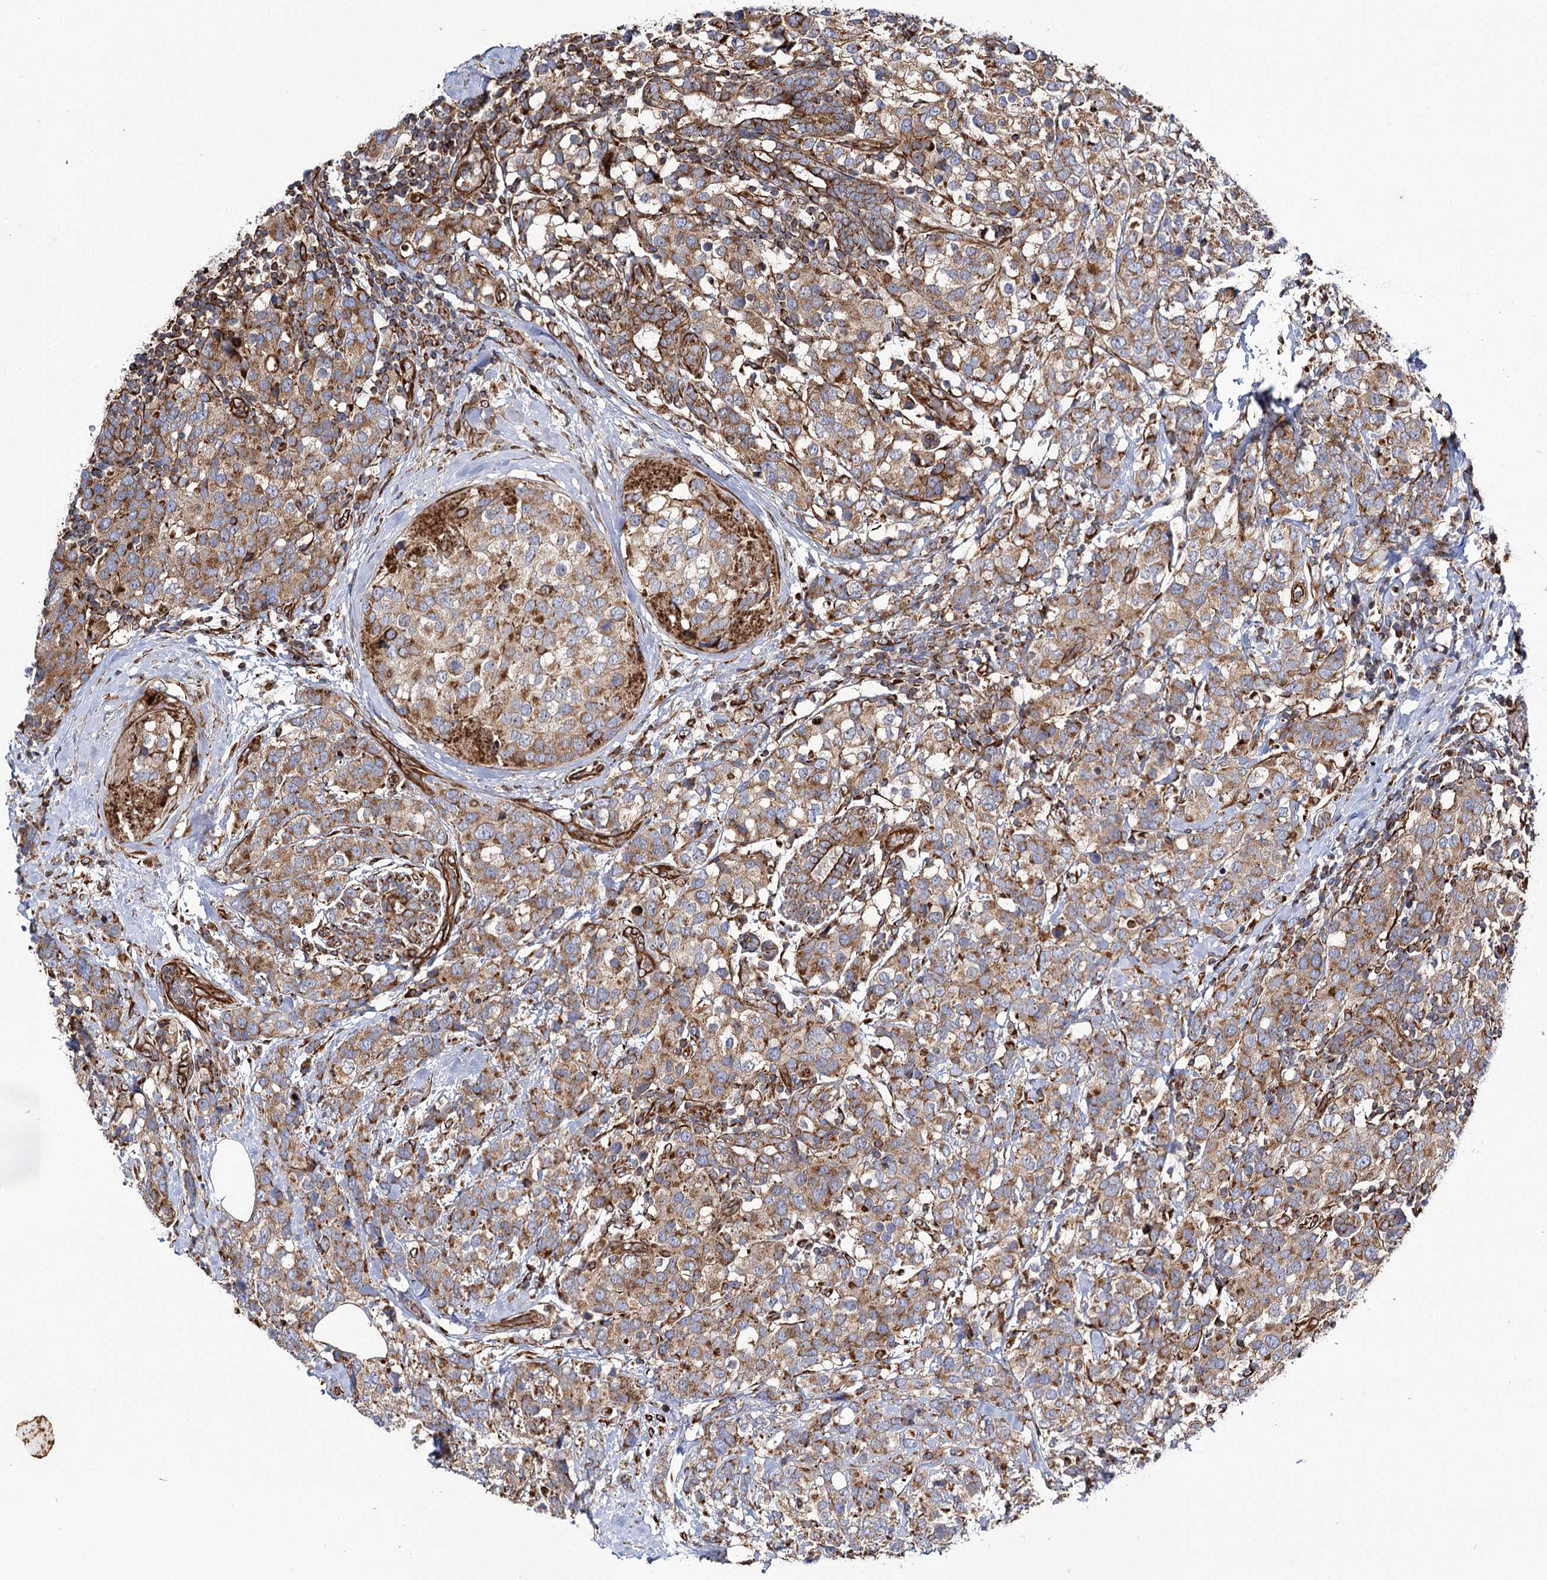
{"staining": {"intensity": "moderate", "quantity": ">75%", "location": "cytoplasmic/membranous"}, "tissue": "breast cancer", "cell_type": "Tumor cells", "image_type": "cancer", "snomed": [{"axis": "morphology", "description": "Lobular carcinoma"}, {"axis": "topography", "description": "Breast"}], "caption": "Immunohistochemistry (DAB) staining of lobular carcinoma (breast) reveals moderate cytoplasmic/membranous protein positivity in approximately >75% of tumor cells.", "gene": "THUMPD3", "patient": {"sex": "female", "age": 59}}